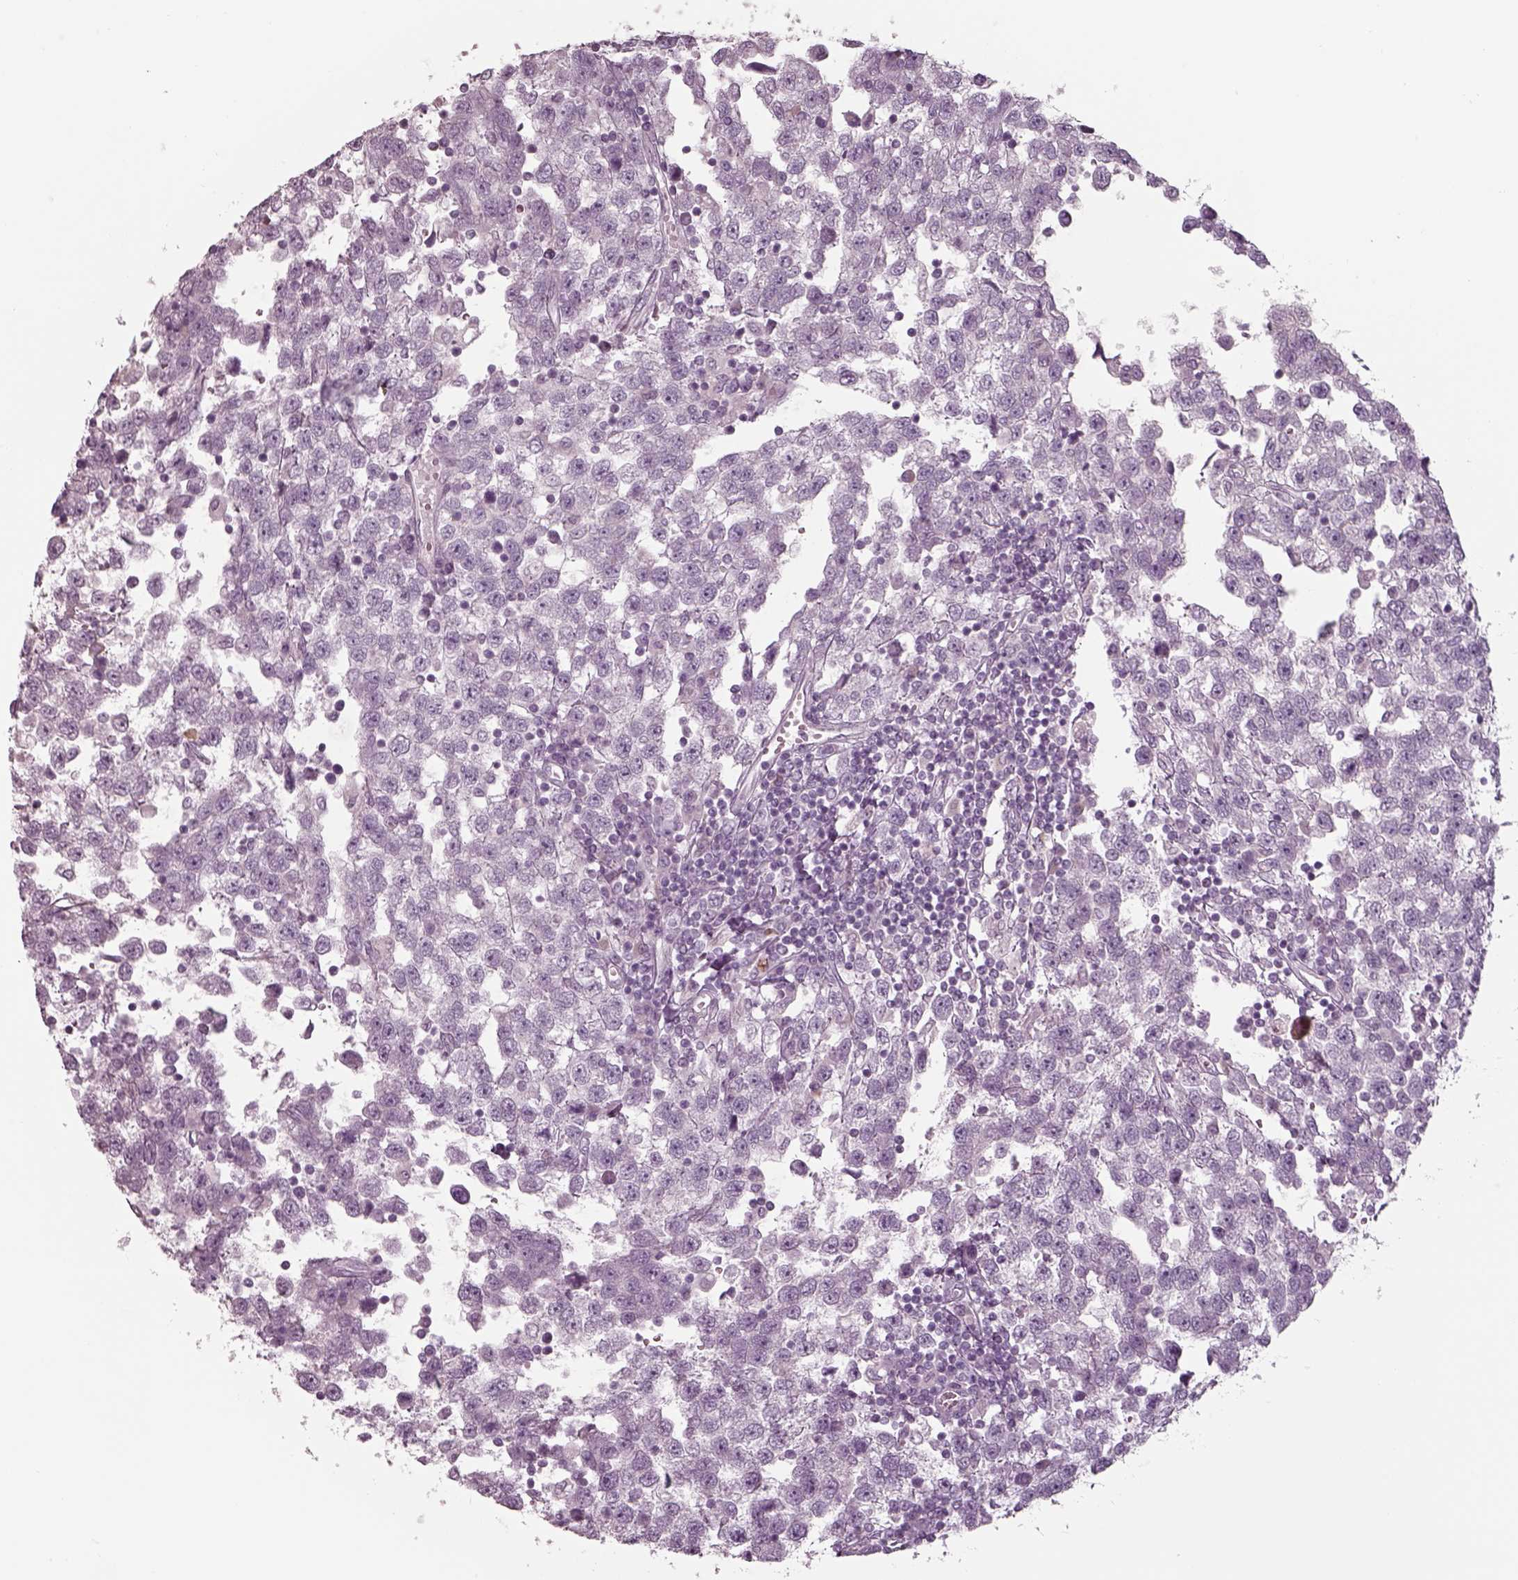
{"staining": {"intensity": "negative", "quantity": "none", "location": "none"}, "tissue": "testis cancer", "cell_type": "Tumor cells", "image_type": "cancer", "snomed": [{"axis": "morphology", "description": "Seminoma, NOS"}, {"axis": "topography", "description": "Testis"}], "caption": "Immunohistochemical staining of testis seminoma shows no significant staining in tumor cells.", "gene": "SEPTIN14", "patient": {"sex": "male", "age": 34}}